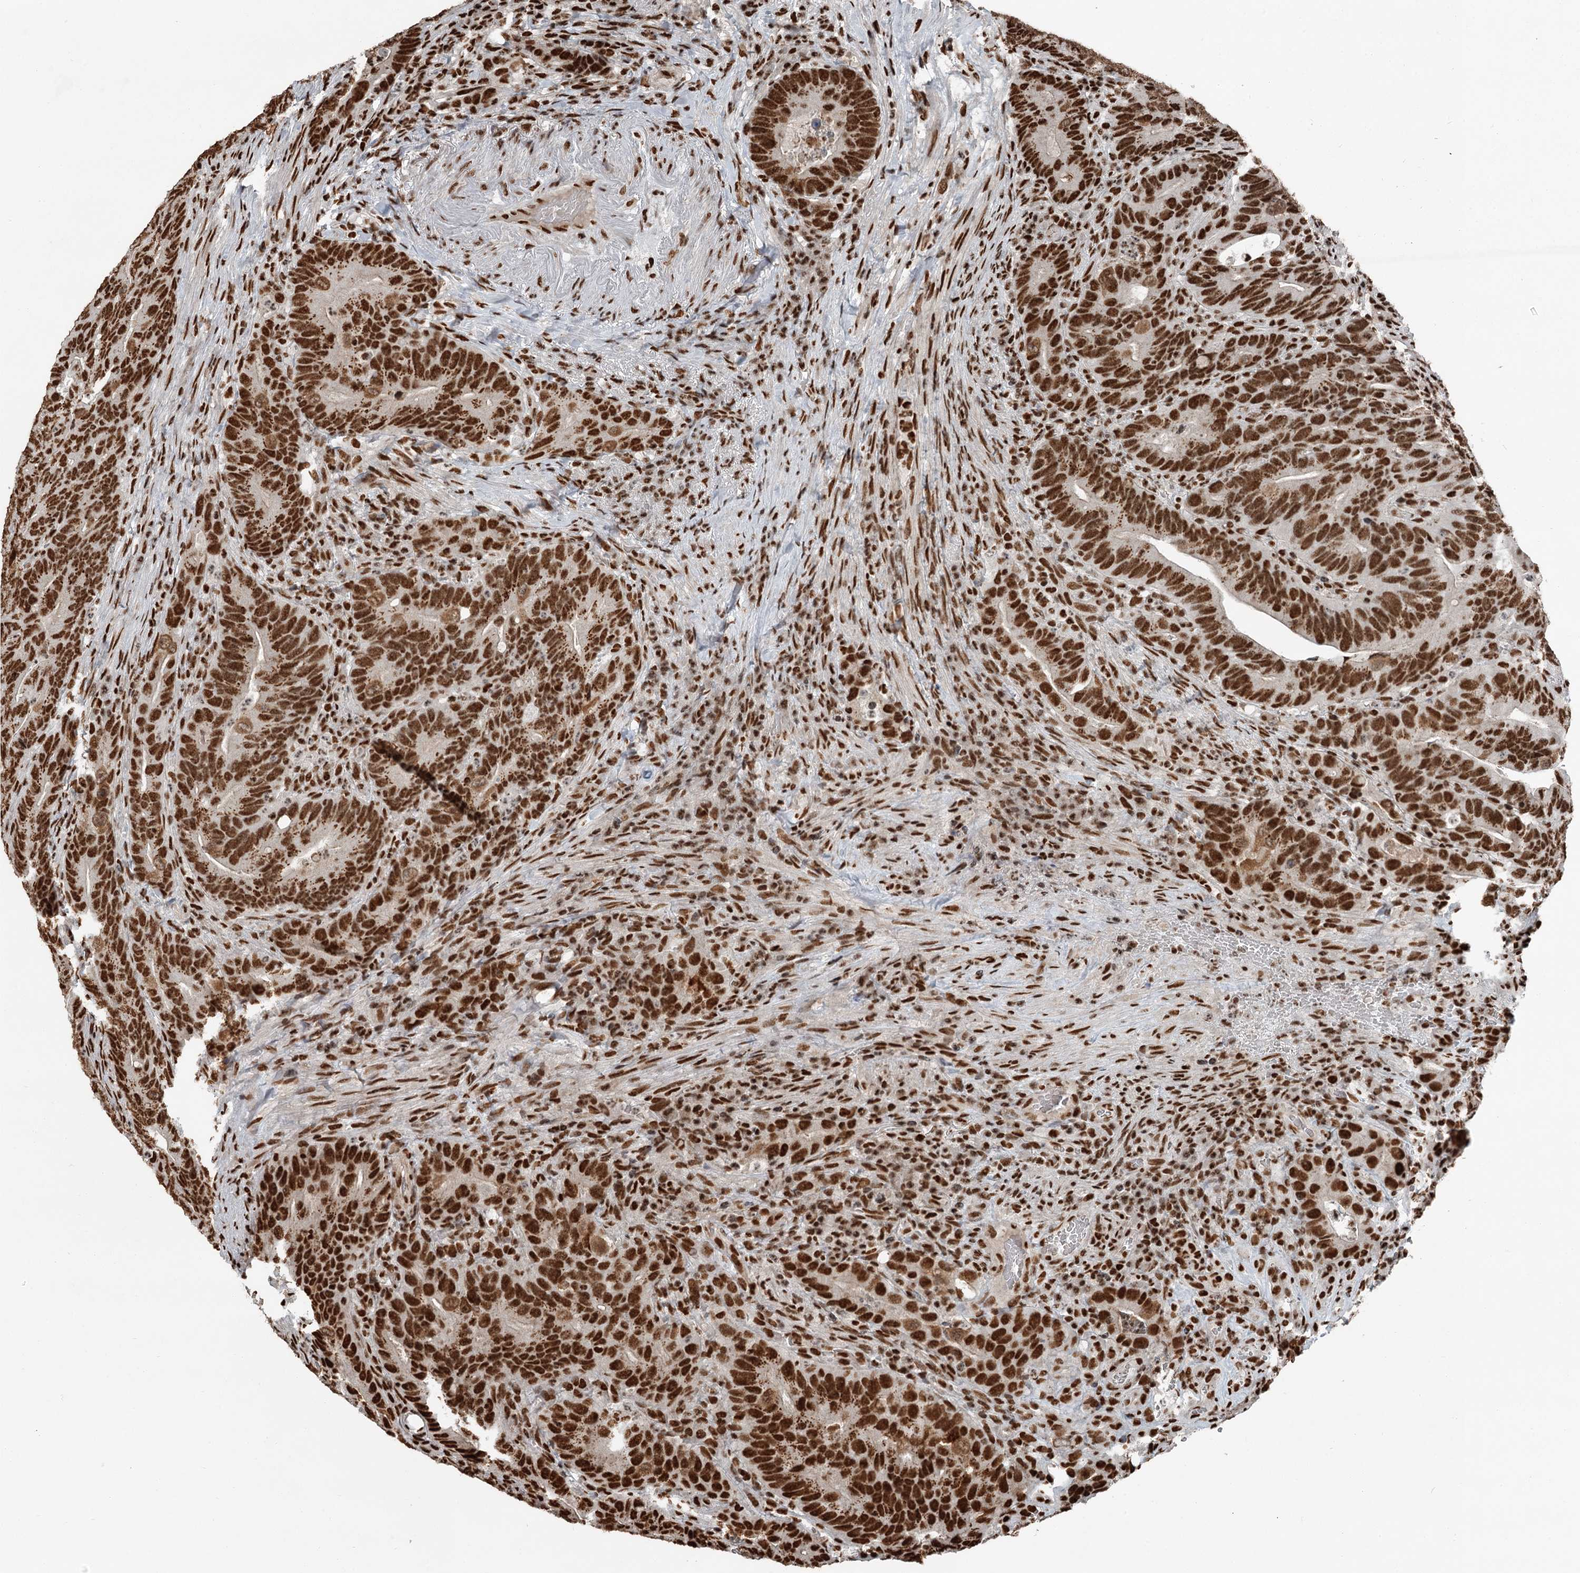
{"staining": {"intensity": "strong", "quantity": ">75%", "location": "nuclear"}, "tissue": "colorectal cancer", "cell_type": "Tumor cells", "image_type": "cancer", "snomed": [{"axis": "morphology", "description": "Adenocarcinoma, NOS"}, {"axis": "topography", "description": "Colon"}], "caption": "Approximately >75% of tumor cells in adenocarcinoma (colorectal) display strong nuclear protein staining as visualized by brown immunohistochemical staining.", "gene": "RBBP7", "patient": {"sex": "female", "age": 66}}